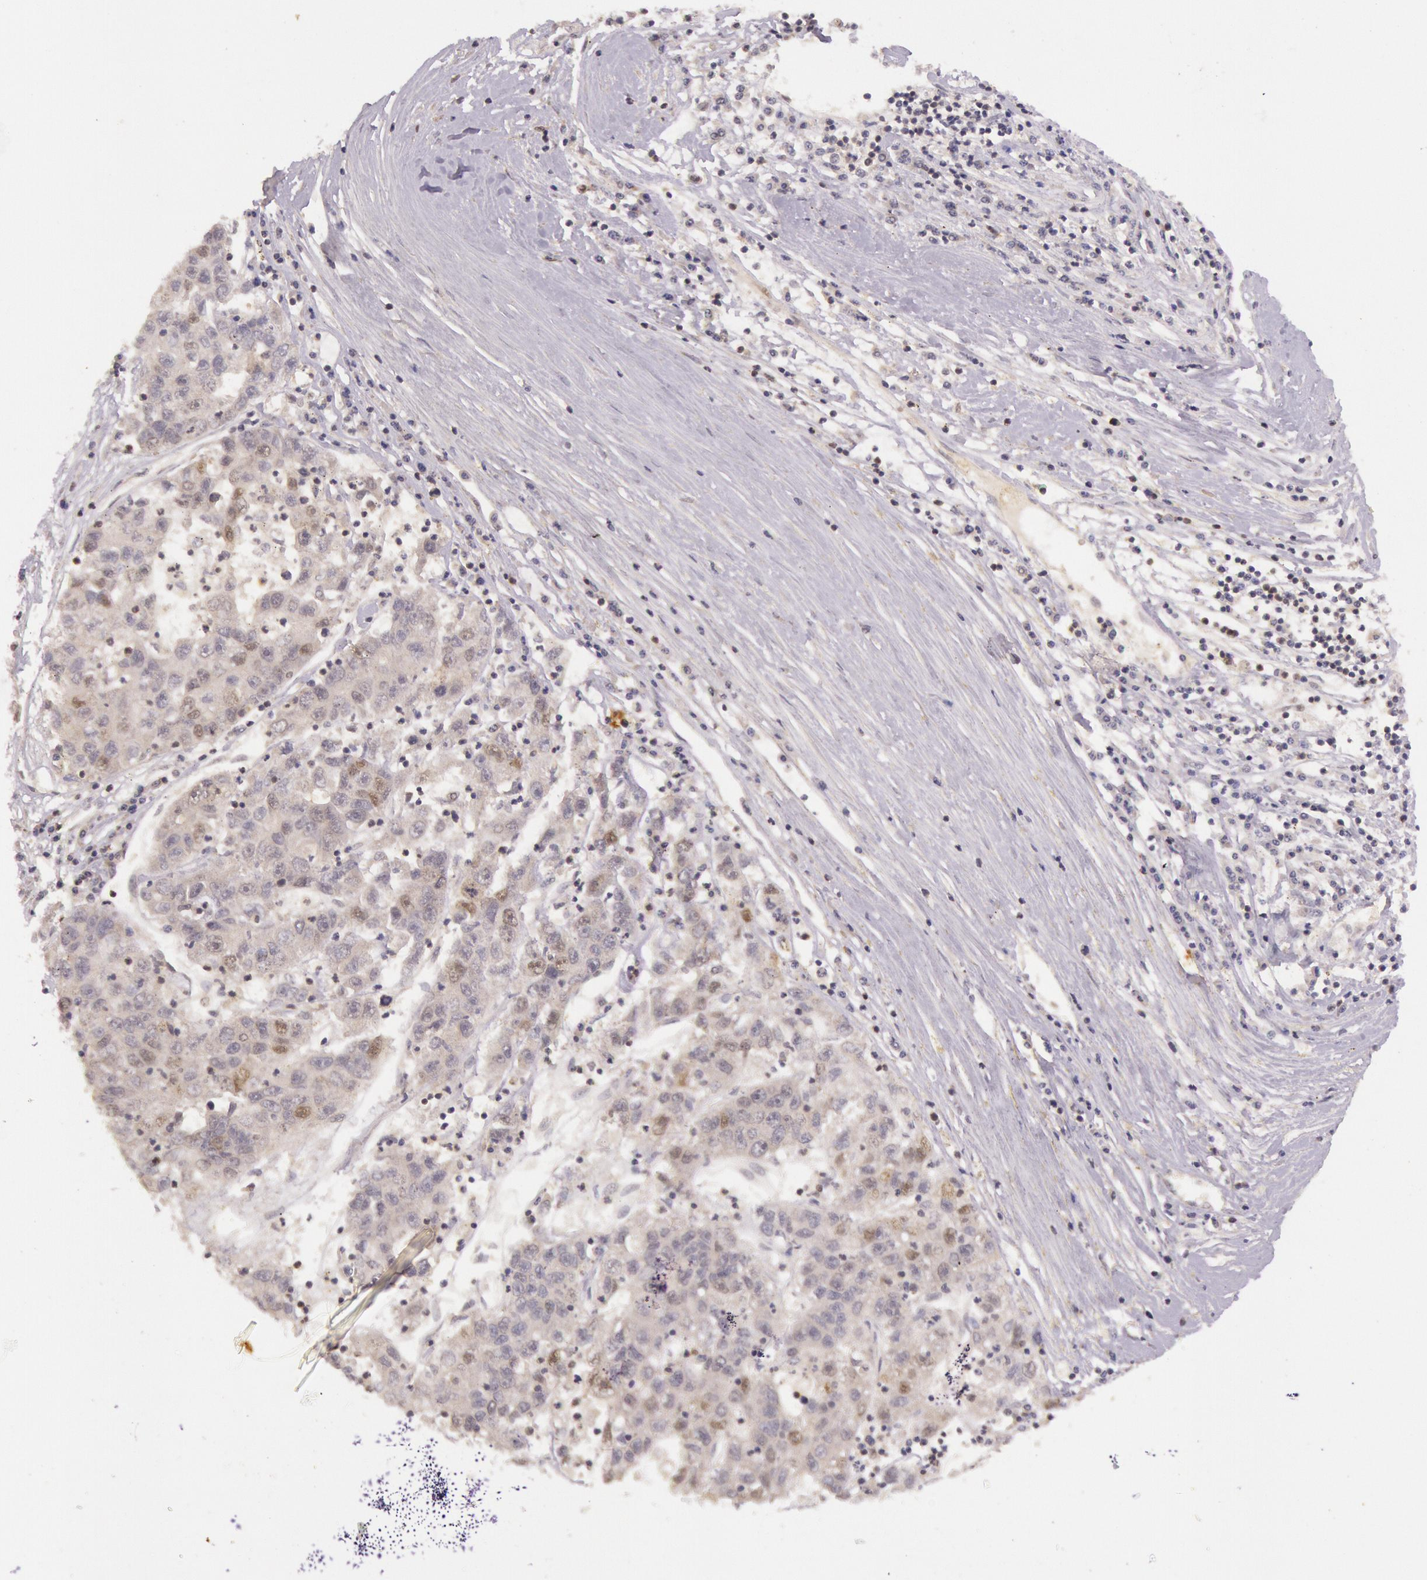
{"staining": {"intensity": "weak", "quantity": "25%-75%", "location": "cytoplasmic/membranous,nuclear"}, "tissue": "liver cancer", "cell_type": "Tumor cells", "image_type": "cancer", "snomed": [{"axis": "morphology", "description": "Carcinoma, Hepatocellular, NOS"}, {"axis": "topography", "description": "Liver"}], "caption": "Immunohistochemistry (IHC) of human liver cancer demonstrates low levels of weak cytoplasmic/membranous and nuclear positivity in about 25%-75% of tumor cells. (DAB (3,3'-diaminobenzidine) IHC, brown staining for protein, blue staining for nuclei).", "gene": "RTL10", "patient": {"sex": "male", "age": 49}}